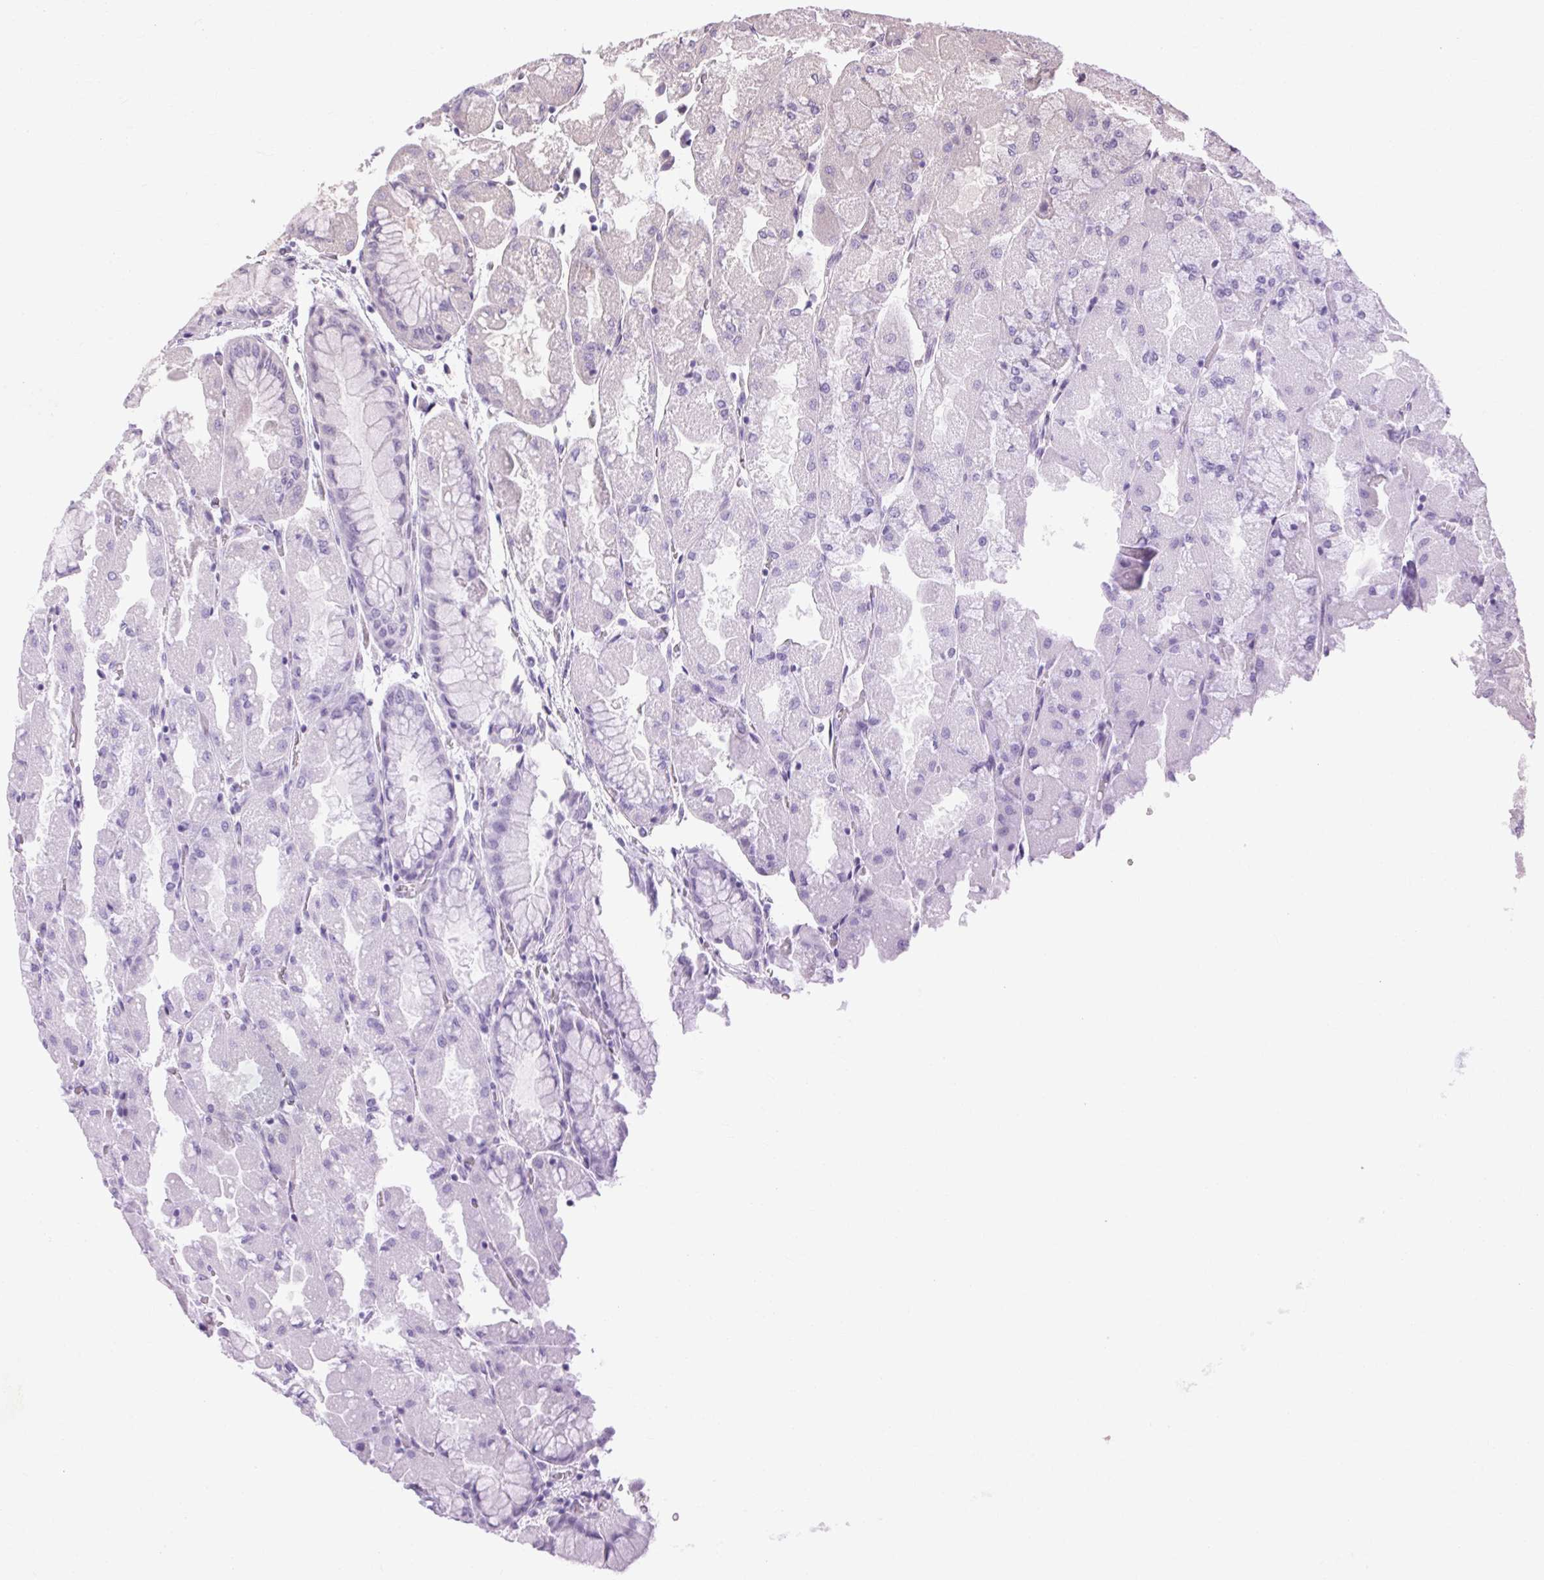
{"staining": {"intensity": "weak", "quantity": "25%-75%", "location": "cytoplasmic/membranous"}, "tissue": "stomach", "cell_type": "Glandular cells", "image_type": "normal", "snomed": [{"axis": "morphology", "description": "Normal tissue, NOS"}, {"axis": "topography", "description": "Stomach"}], "caption": "IHC micrograph of normal stomach: stomach stained using immunohistochemistry shows low levels of weak protein expression localized specifically in the cytoplasmic/membranous of glandular cells, appearing as a cytoplasmic/membranous brown color.", "gene": "TM6SF1", "patient": {"sex": "female", "age": 61}}